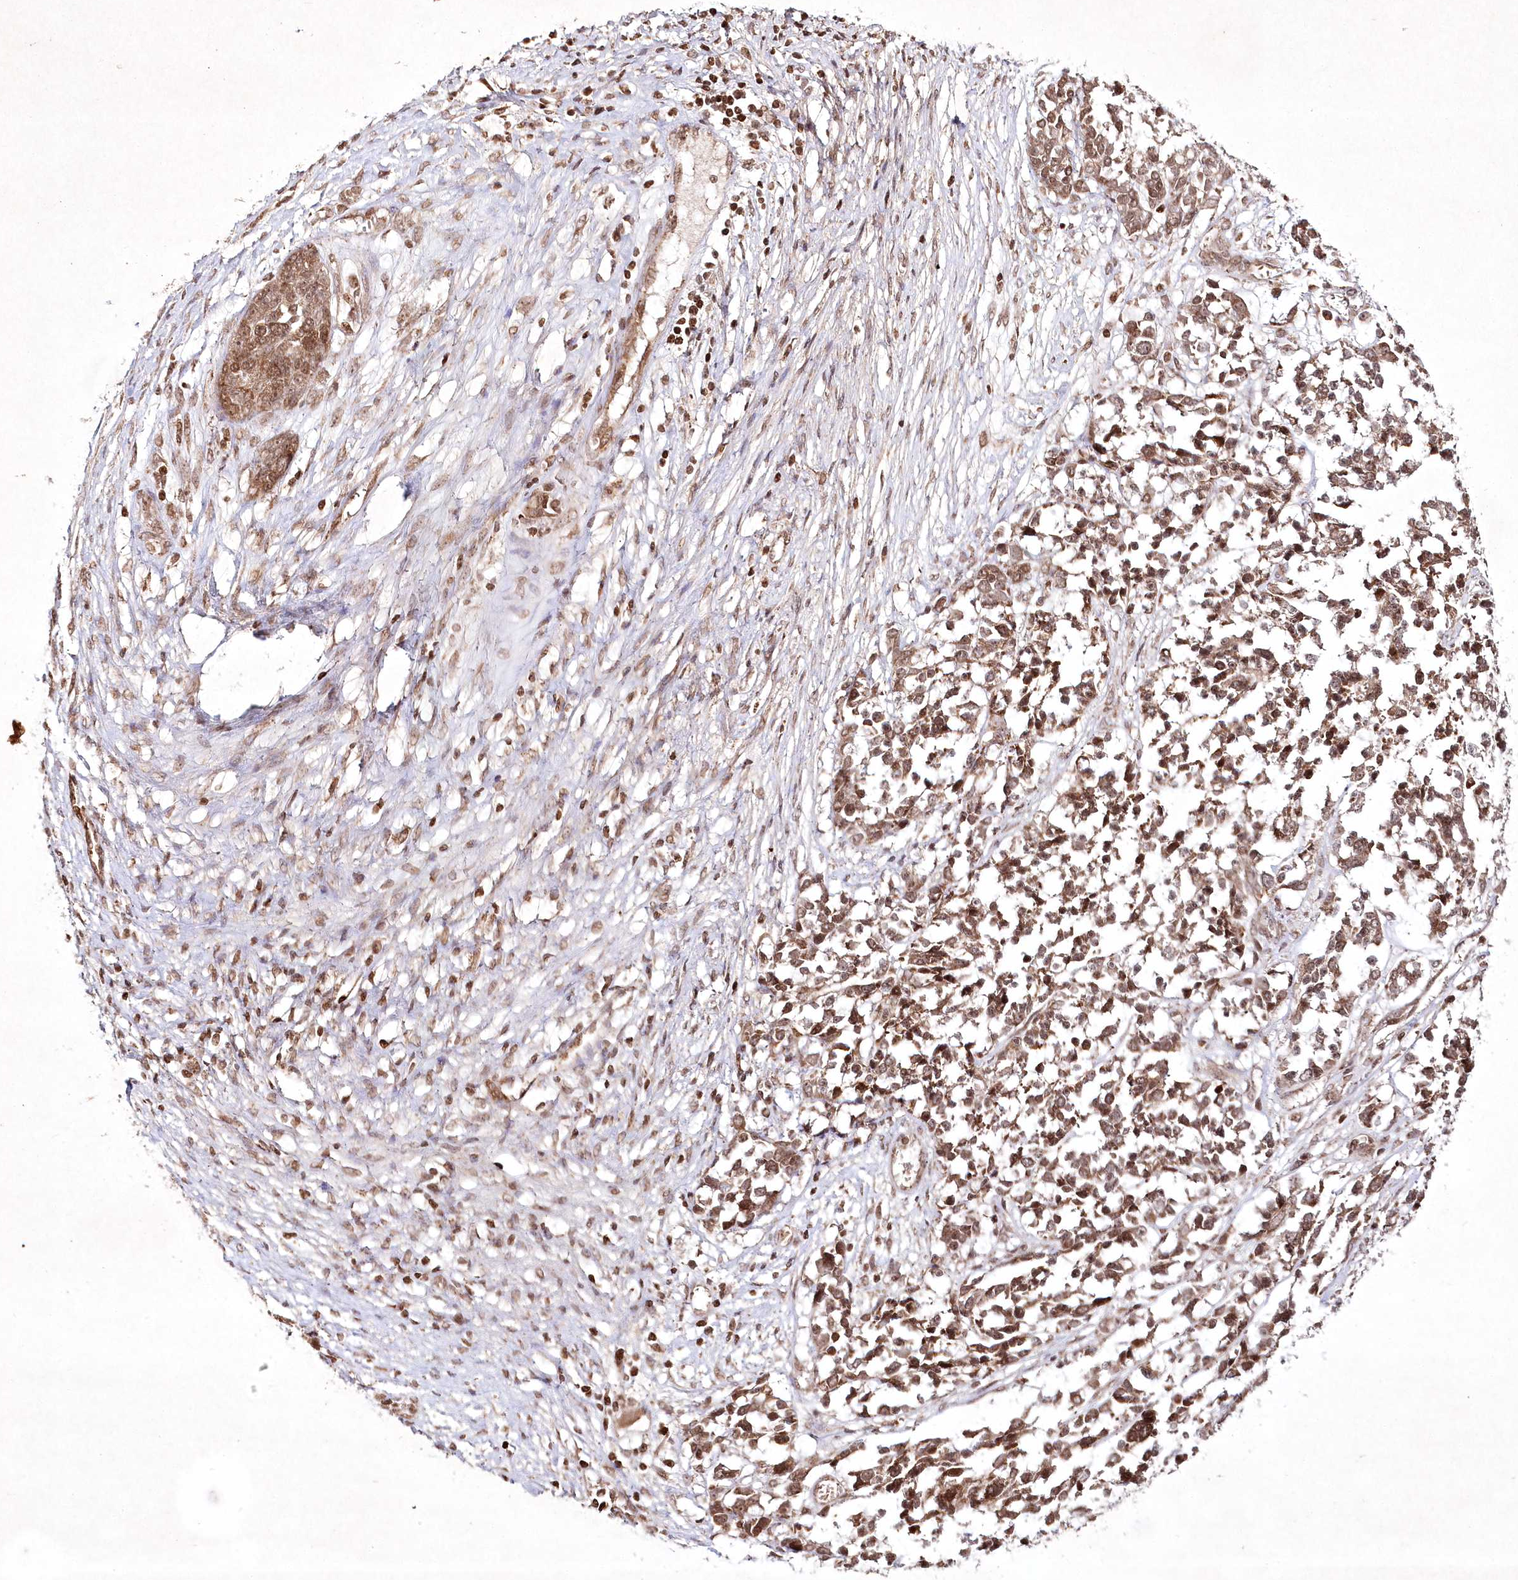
{"staining": {"intensity": "moderate", "quantity": ">75%", "location": "nuclear"}, "tissue": "ovarian cancer", "cell_type": "Tumor cells", "image_type": "cancer", "snomed": [{"axis": "morphology", "description": "Cystadenocarcinoma, serous, NOS"}, {"axis": "topography", "description": "Ovary"}], "caption": "The photomicrograph demonstrates staining of serous cystadenocarcinoma (ovarian), revealing moderate nuclear protein staining (brown color) within tumor cells.", "gene": "CARM1", "patient": {"sex": "female", "age": 44}}